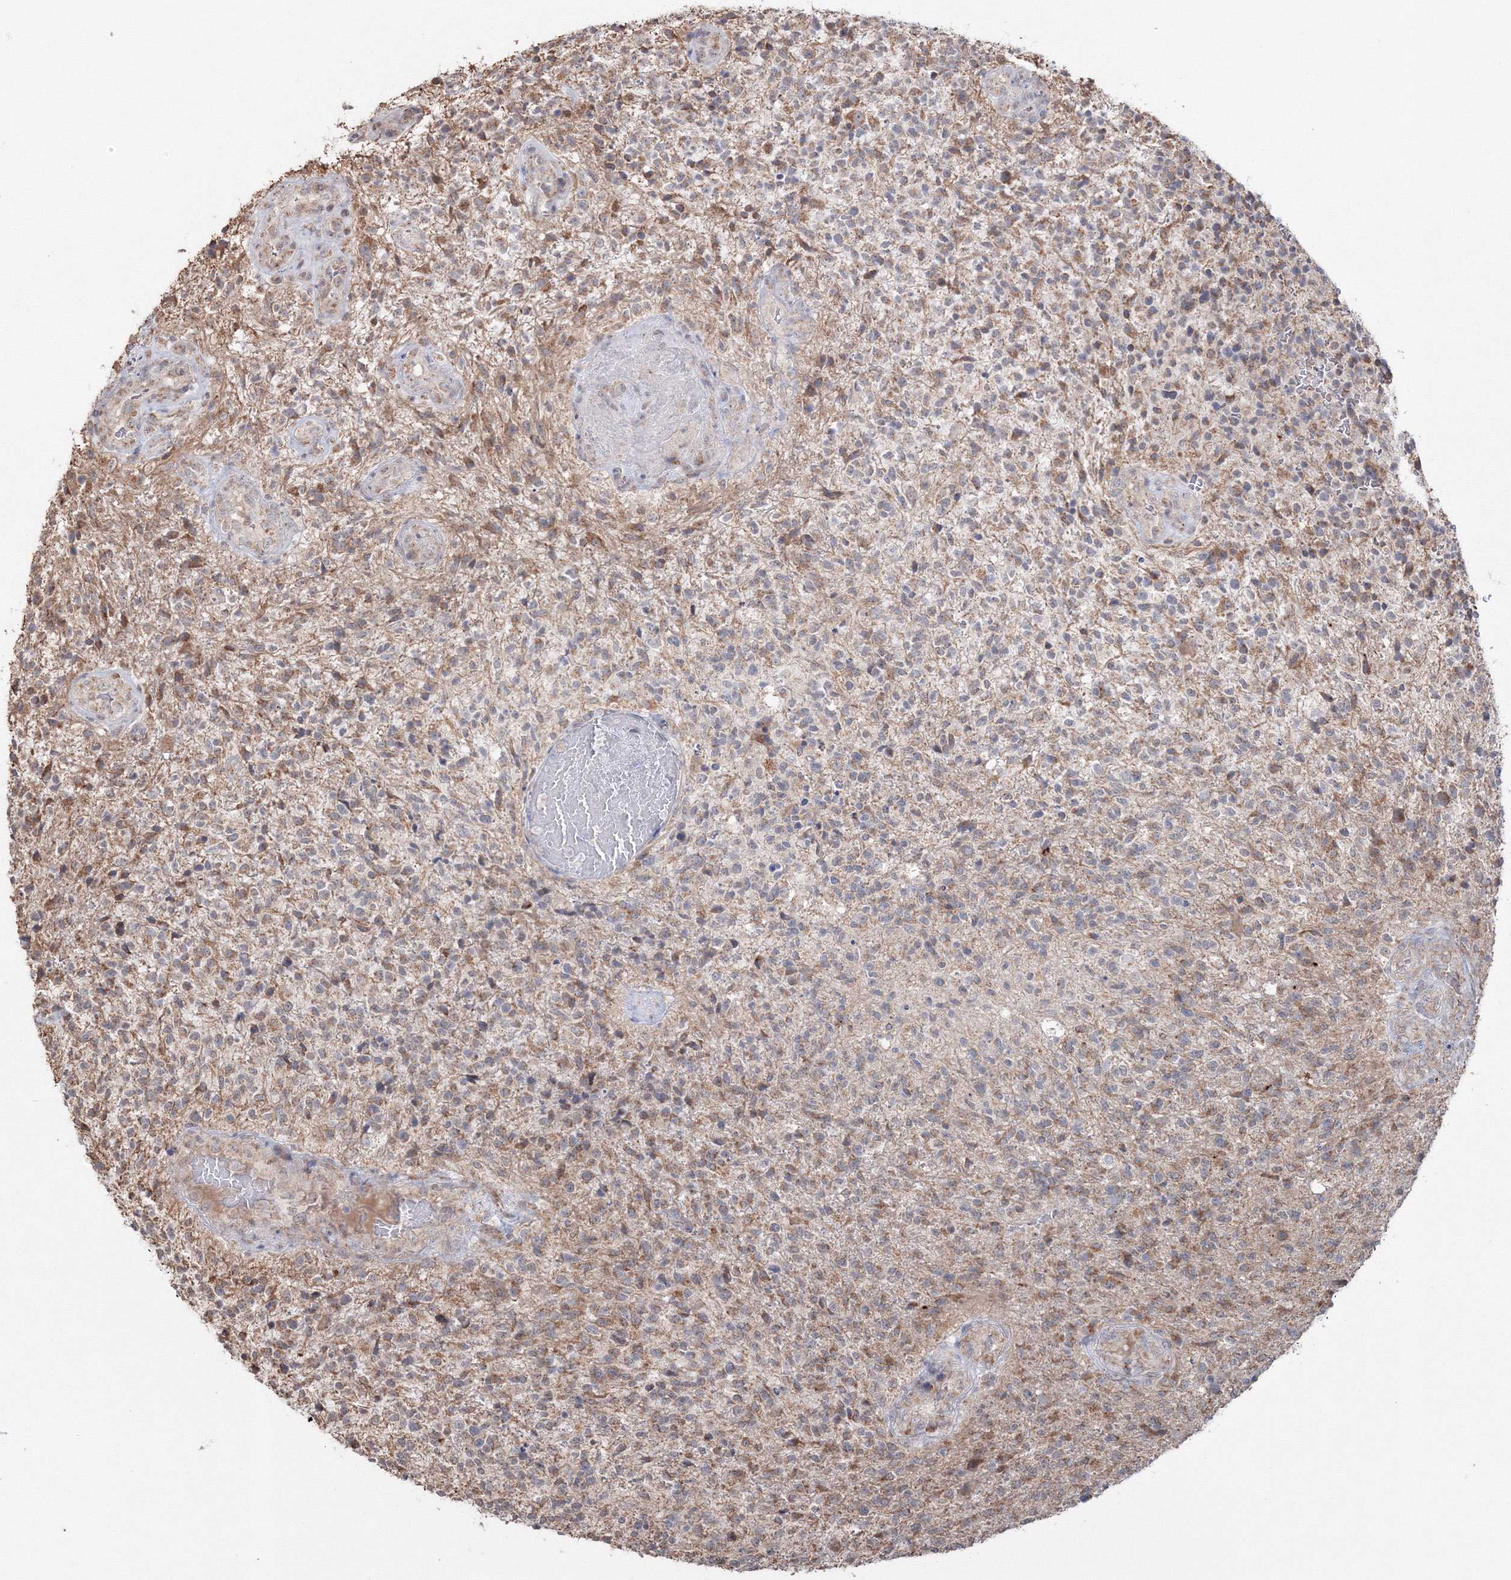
{"staining": {"intensity": "weak", "quantity": "25%-75%", "location": "cytoplasmic/membranous"}, "tissue": "glioma", "cell_type": "Tumor cells", "image_type": "cancer", "snomed": [{"axis": "morphology", "description": "Glioma, malignant, High grade"}, {"axis": "topography", "description": "Brain"}], "caption": "Protein expression by immunohistochemistry (IHC) displays weak cytoplasmic/membranous positivity in about 25%-75% of tumor cells in glioma.", "gene": "PEX13", "patient": {"sex": "male", "age": 56}}